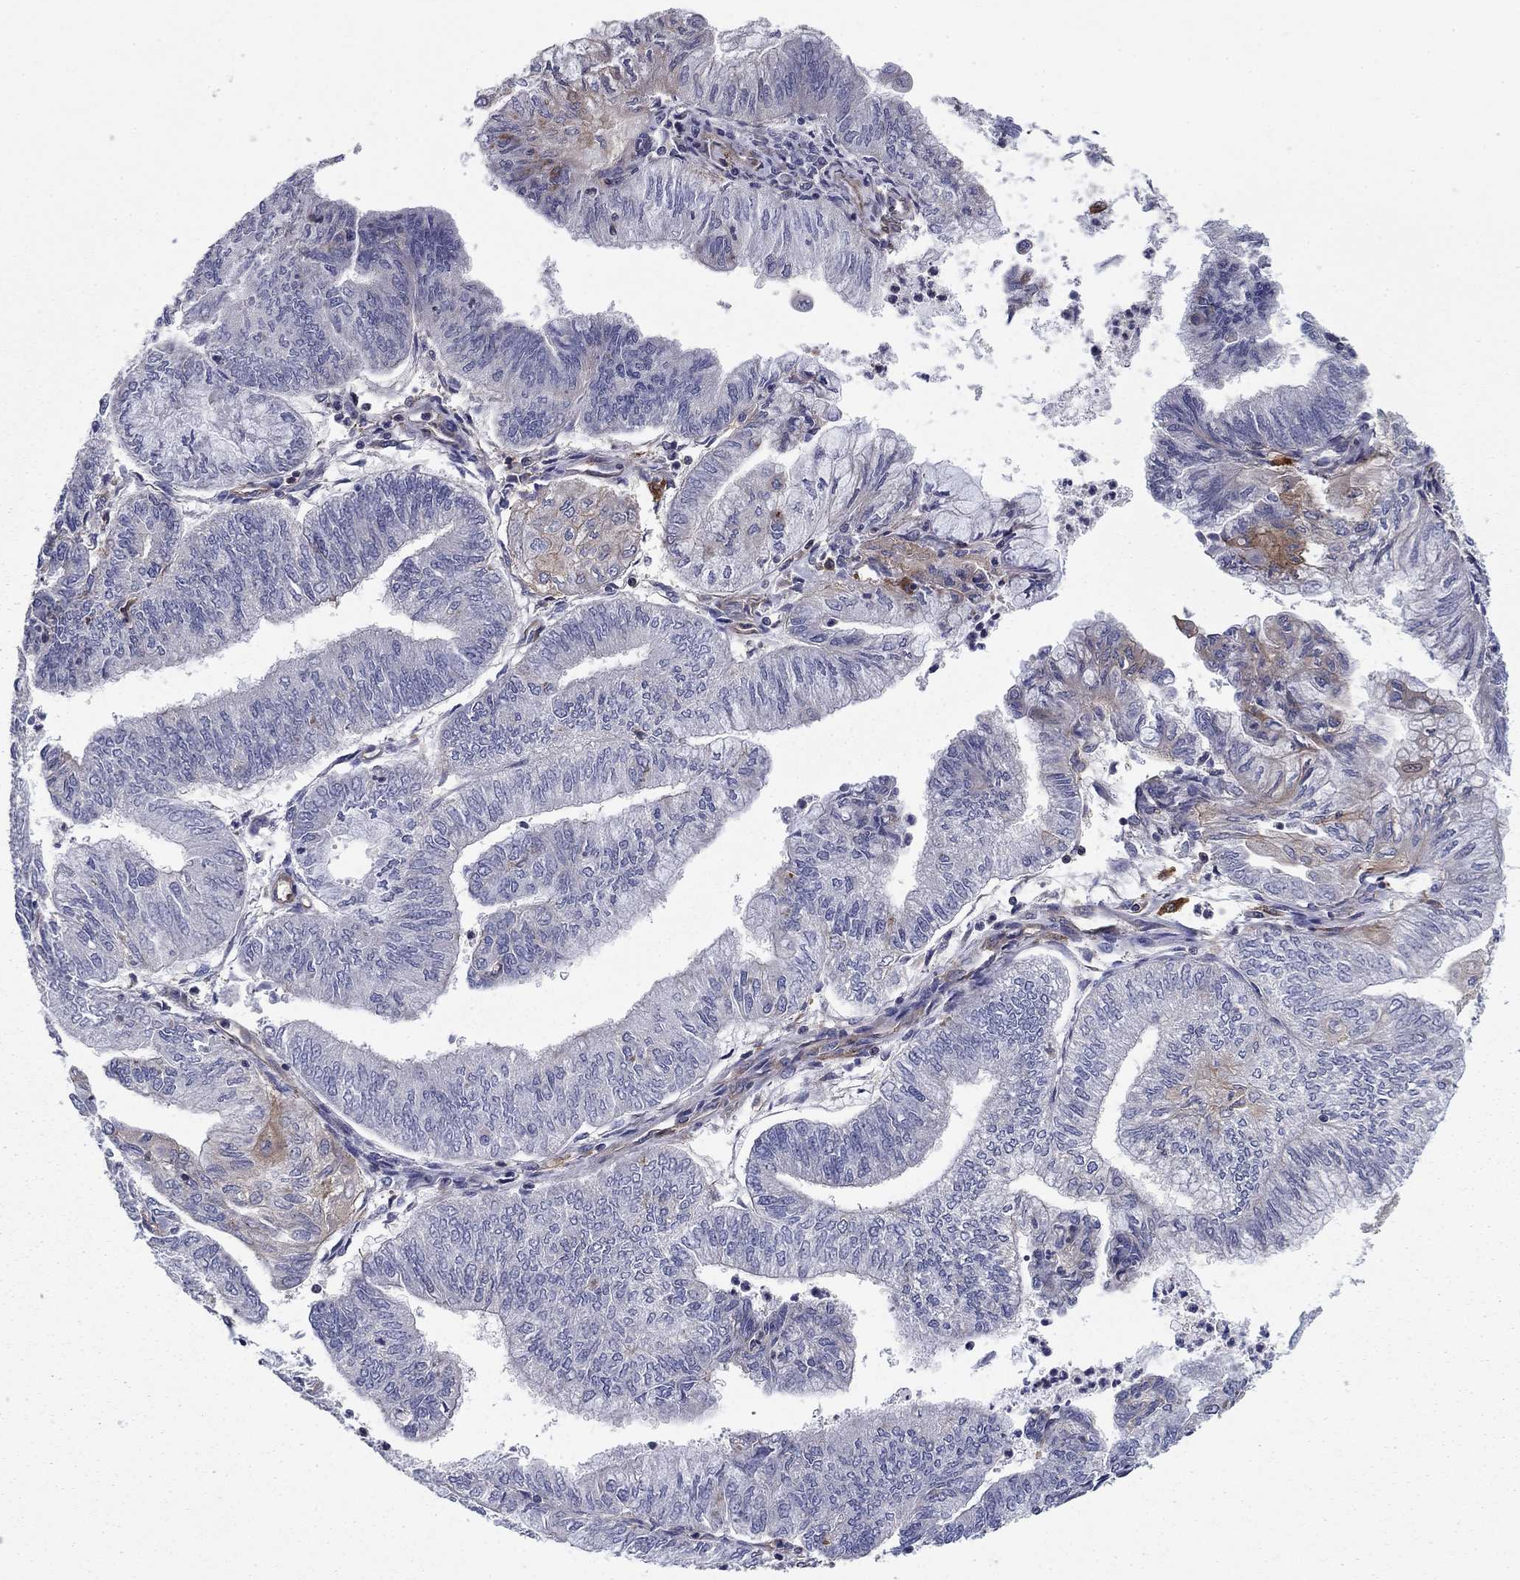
{"staining": {"intensity": "negative", "quantity": "none", "location": "none"}, "tissue": "endometrial cancer", "cell_type": "Tumor cells", "image_type": "cancer", "snomed": [{"axis": "morphology", "description": "Adenocarcinoma, NOS"}, {"axis": "topography", "description": "Endometrium"}], "caption": "Micrograph shows no protein positivity in tumor cells of endometrial cancer tissue. (Brightfield microscopy of DAB (3,3'-diaminobenzidine) immunohistochemistry at high magnification).", "gene": "EHBP1L1", "patient": {"sex": "female", "age": 59}}